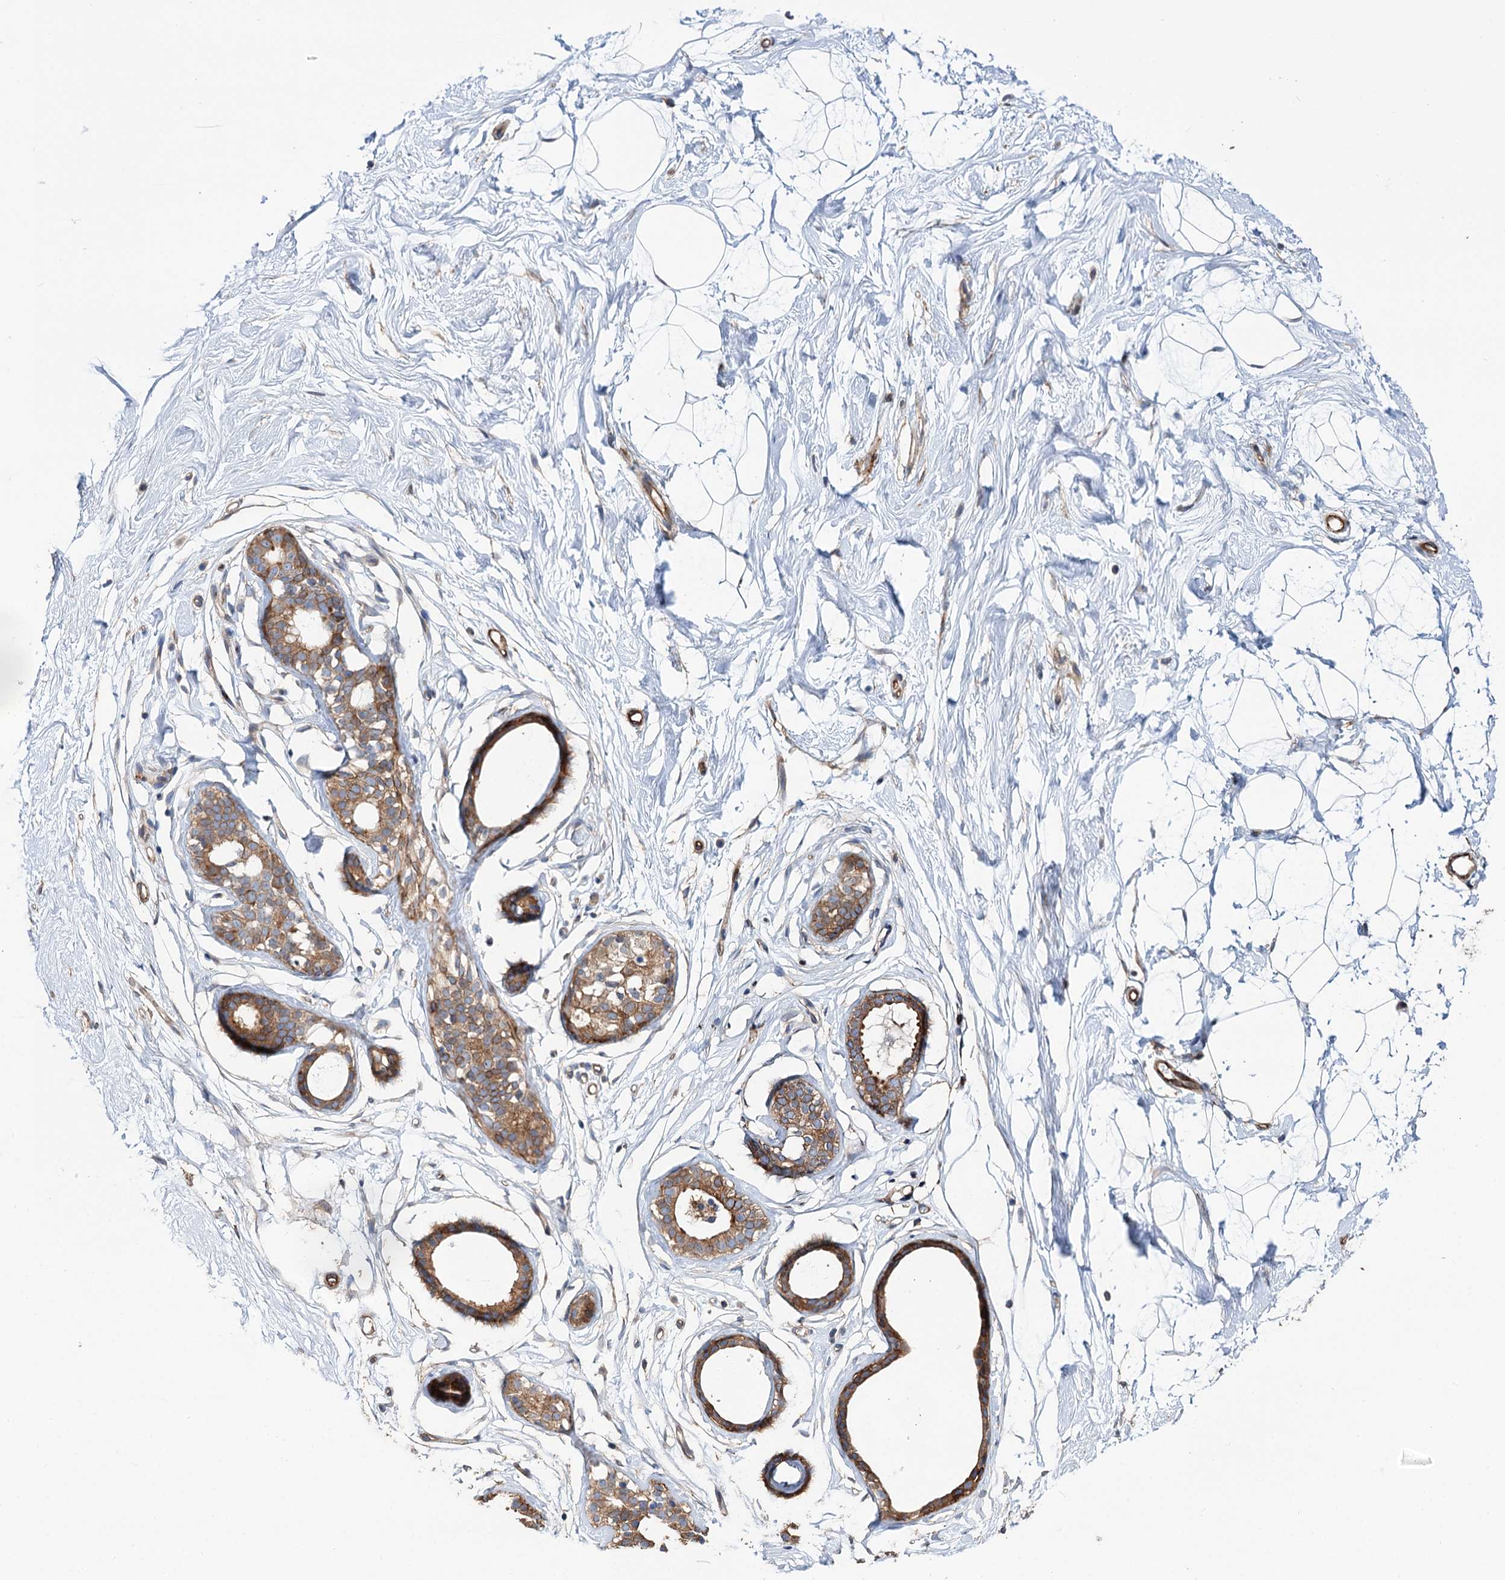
{"staining": {"intensity": "negative", "quantity": "none", "location": "none"}, "tissue": "breast", "cell_type": "Adipocytes", "image_type": "normal", "snomed": [{"axis": "morphology", "description": "Normal tissue, NOS"}, {"axis": "morphology", "description": "Adenoma, NOS"}, {"axis": "topography", "description": "Breast"}], "caption": "A photomicrograph of breast stained for a protein shows no brown staining in adipocytes.", "gene": "PTDSS2", "patient": {"sex": "female", "age": 23}}